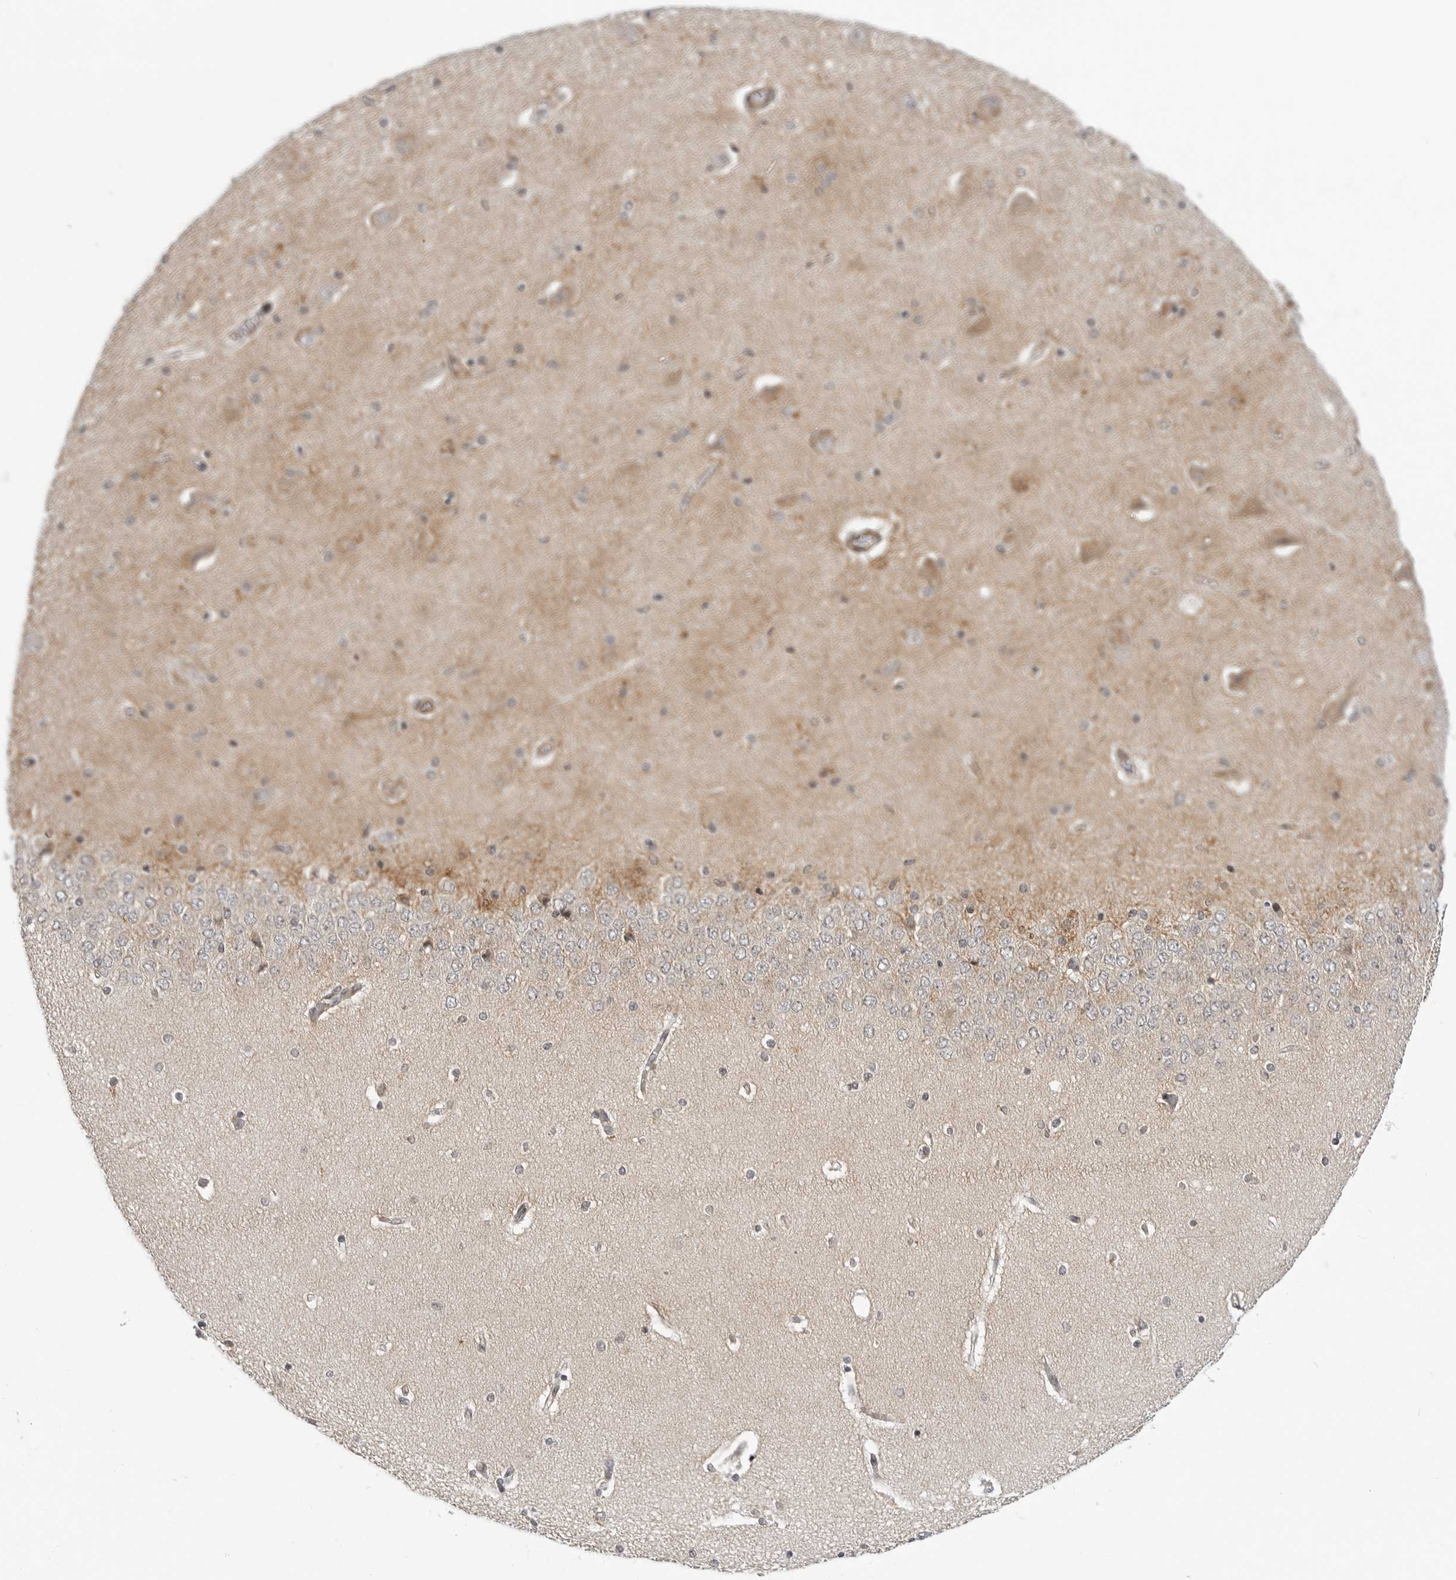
{"staining": {"intensity": "weak", "quantity": "<25%", "location": "cytoplasmic/membranous"}, "tissue": "hippocampus", "cell_type": "Glial cells", "image_type": "normal", "snomed": [{"axis": "morphology", "description": "Normal tissue, NOS"}, {"axis": "topography", "description": "Hippocampus"}], "caption": "Immunohistochemistry of unremarkable hippocampus exhibits no positivity in glial cells. The staining is performed using DAB brown chromogen with nuclei counter-stained in using hematoxylin.", "gene": "ADAMTS5", "patient": {"sex": "female", "age": 54}}